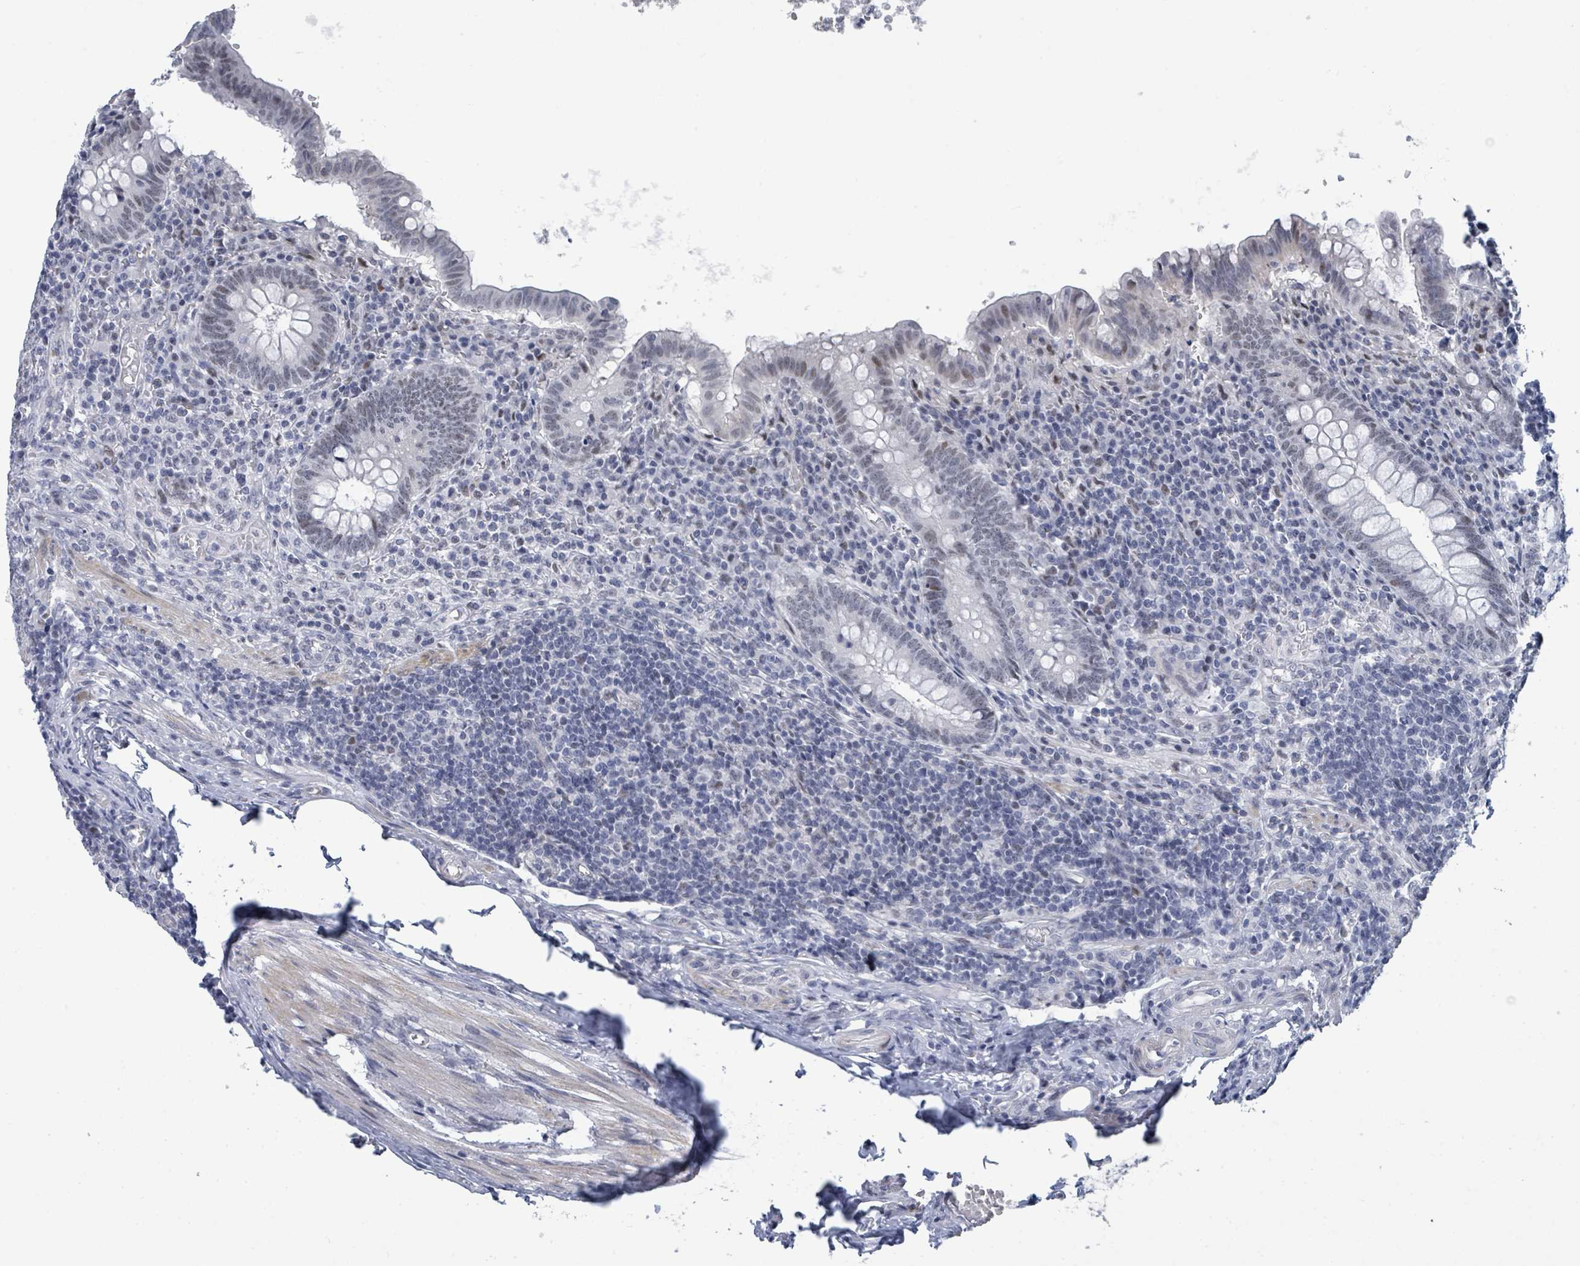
{"staining": {"intensity": "weak", "quantity": "25%-75%", "location": "nuclear"}, "tissue": "appendix", "cell_type": "Glandular cells", "image_type": "normal", "snomed": [{"axis": "morphology", "description": "Normal tissue, NOS"}, {"axis": "topography", "description": "Appendix"}], "caption": "Immunohistochemical staining of benign appendix shows low levels of weak nuclear positivity in about 25%-75% of glandular cells.", "gene": "CT45A10", "patient": {"sex": "male", "age": 83}}